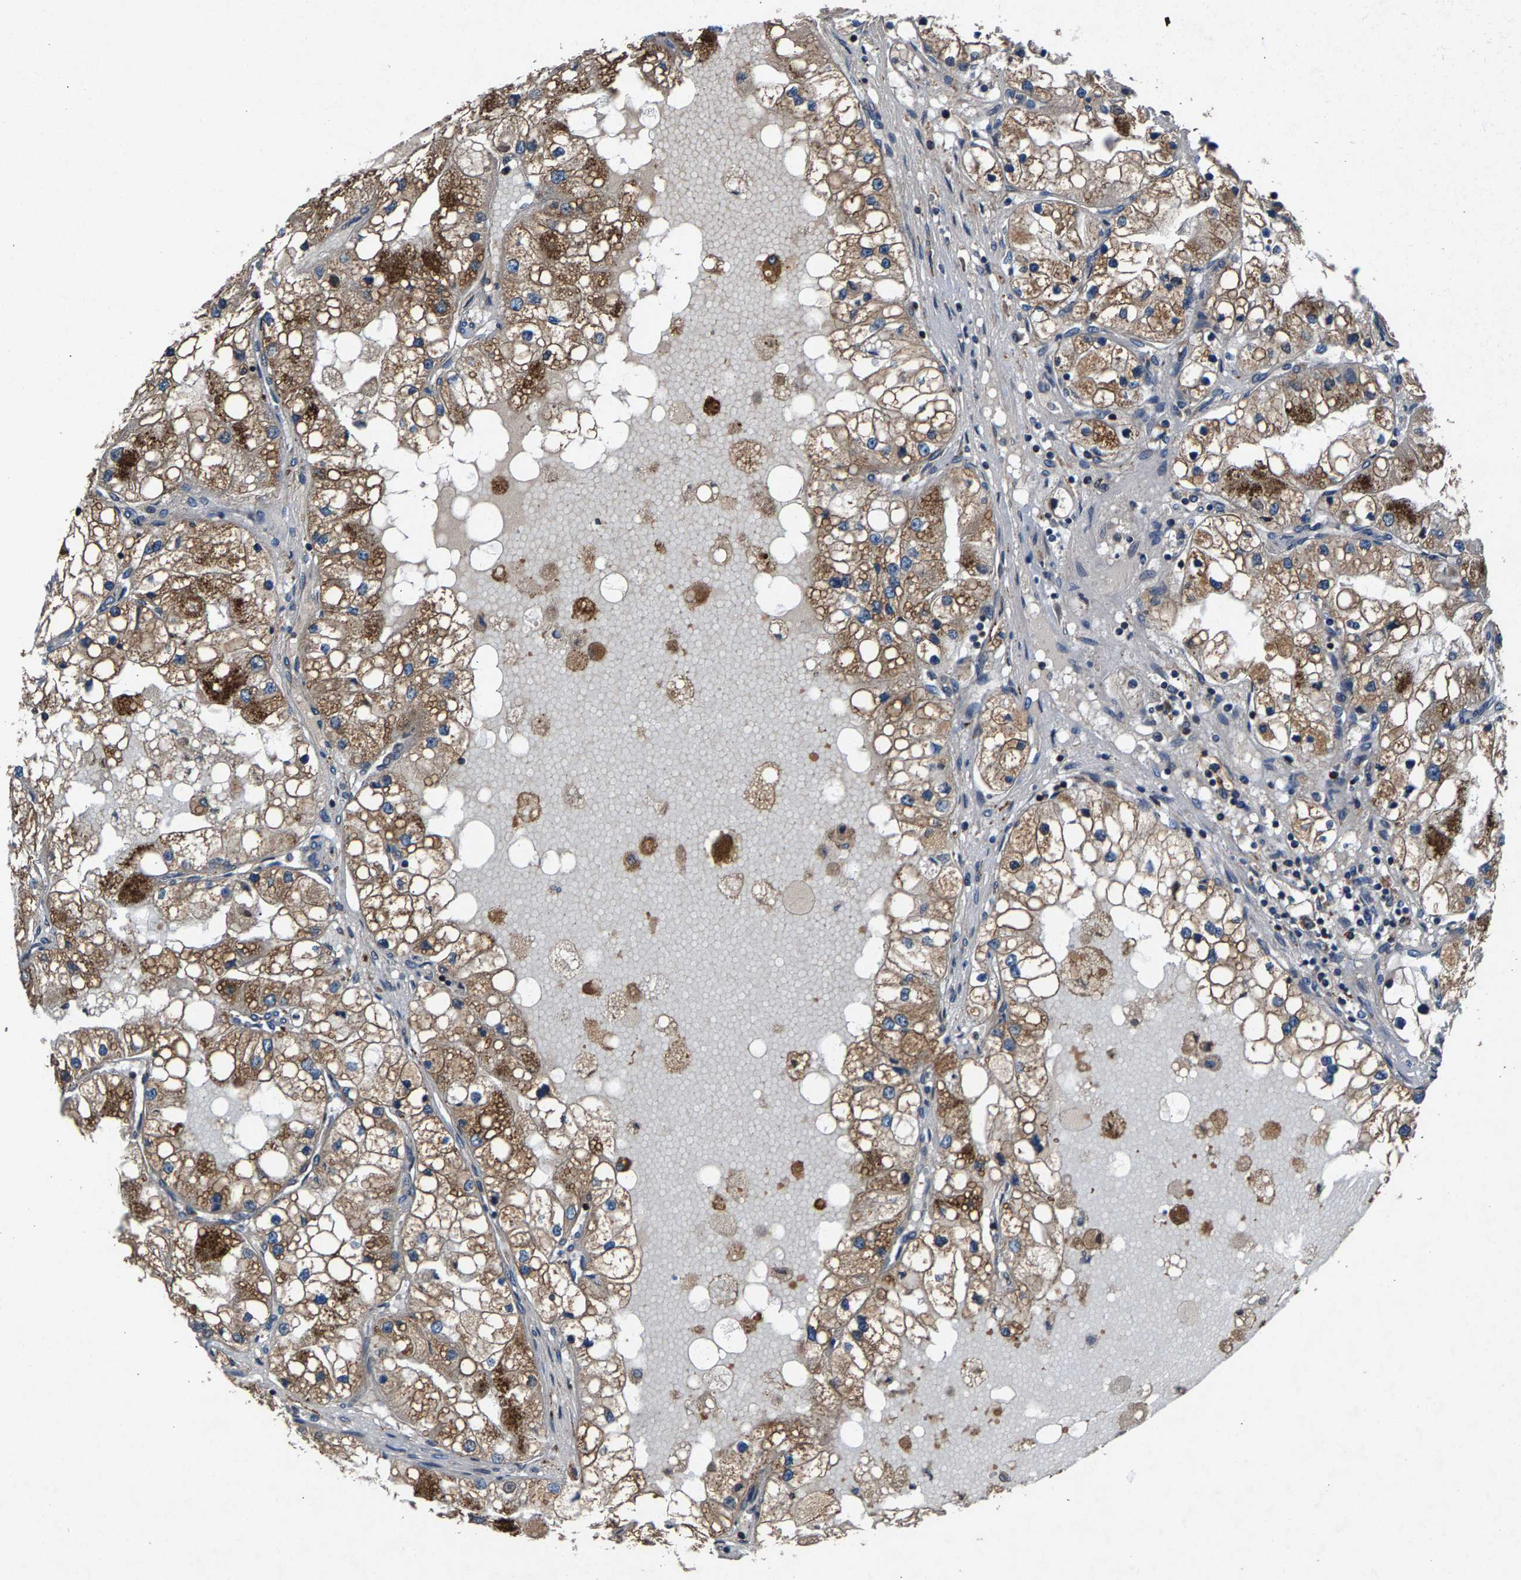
{"staining": {"intensity": "moderate", "quantity": ">75%", "location": "cytoplasmic/membranous"}, "tissue": "renal cancer", "cell_type": "Tumor cells", "image_type": "cancer", "snomed": [{"axis": "morphology", "description": "Adenocarcinoma, NOS"}, {"axis": "topography", "description": "Kidney"}], "caption": "Protein staining of renal cancer tissue demonstrates moderate cytoplasmic/membranous staining in about >75% of tumor cells.", "gene": "LPCAT1", "patient": {"sex": "male", "age": 68}}